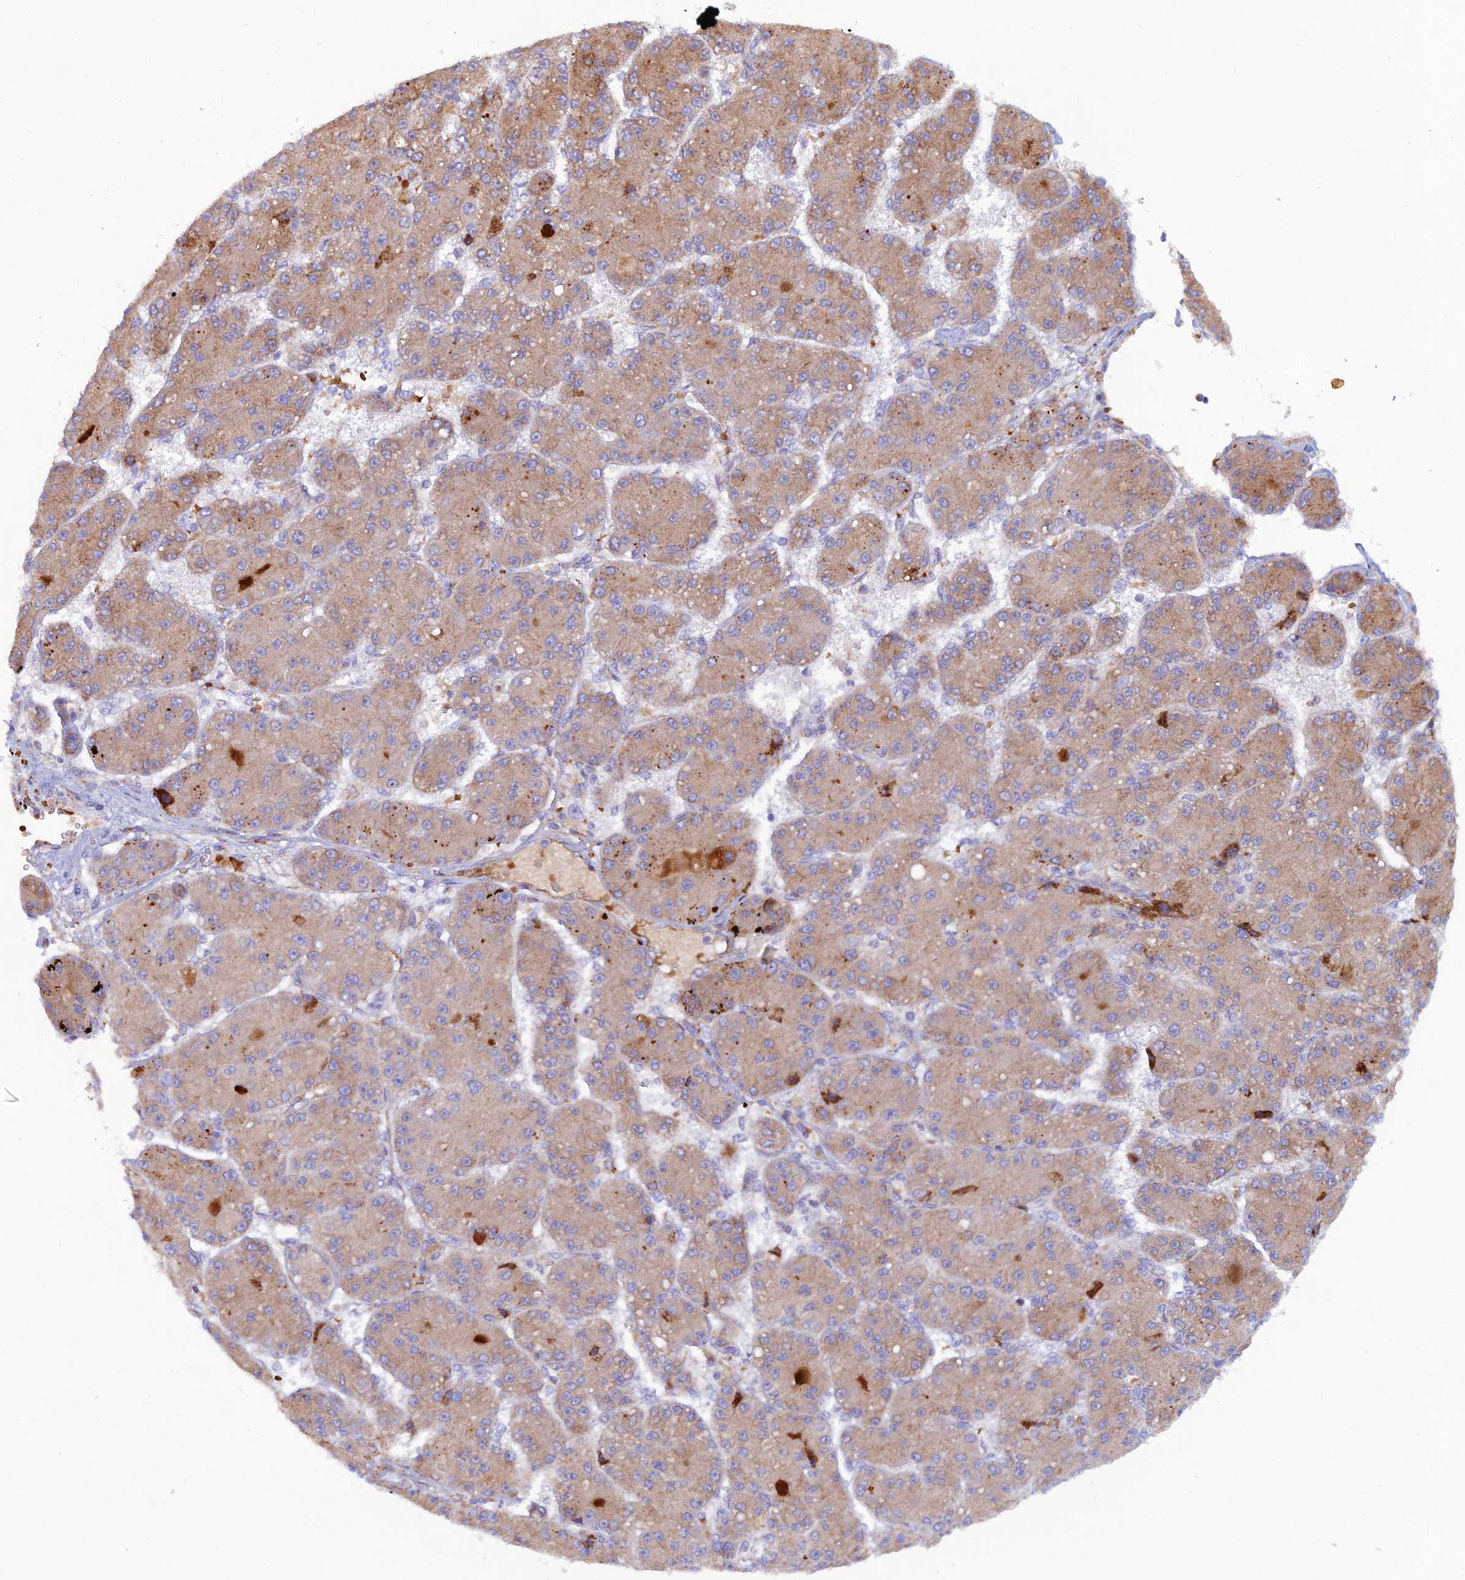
{"staining": {"intensity": "strong", "quantity": "<25%", "location": "cytoplasmic/membranous"}, "tissue": "liver cancer", "cell_type": "Tumor cells", "image_type": "cancer", "snomed": [{"axis": "morphology", "description": "Carcinoma, Hepatocellular, NOS"}, {"axis": "topography", "description": "Liver"}], "caption": "Liver cancer (hepatocellular carcinoma) stained with a brown dye shows strong cytoplasmic/membranous positive expression in about <25% of tumor cells.", "gene": "GMCL1", "patient": {"sex": "male", "age": 67}}